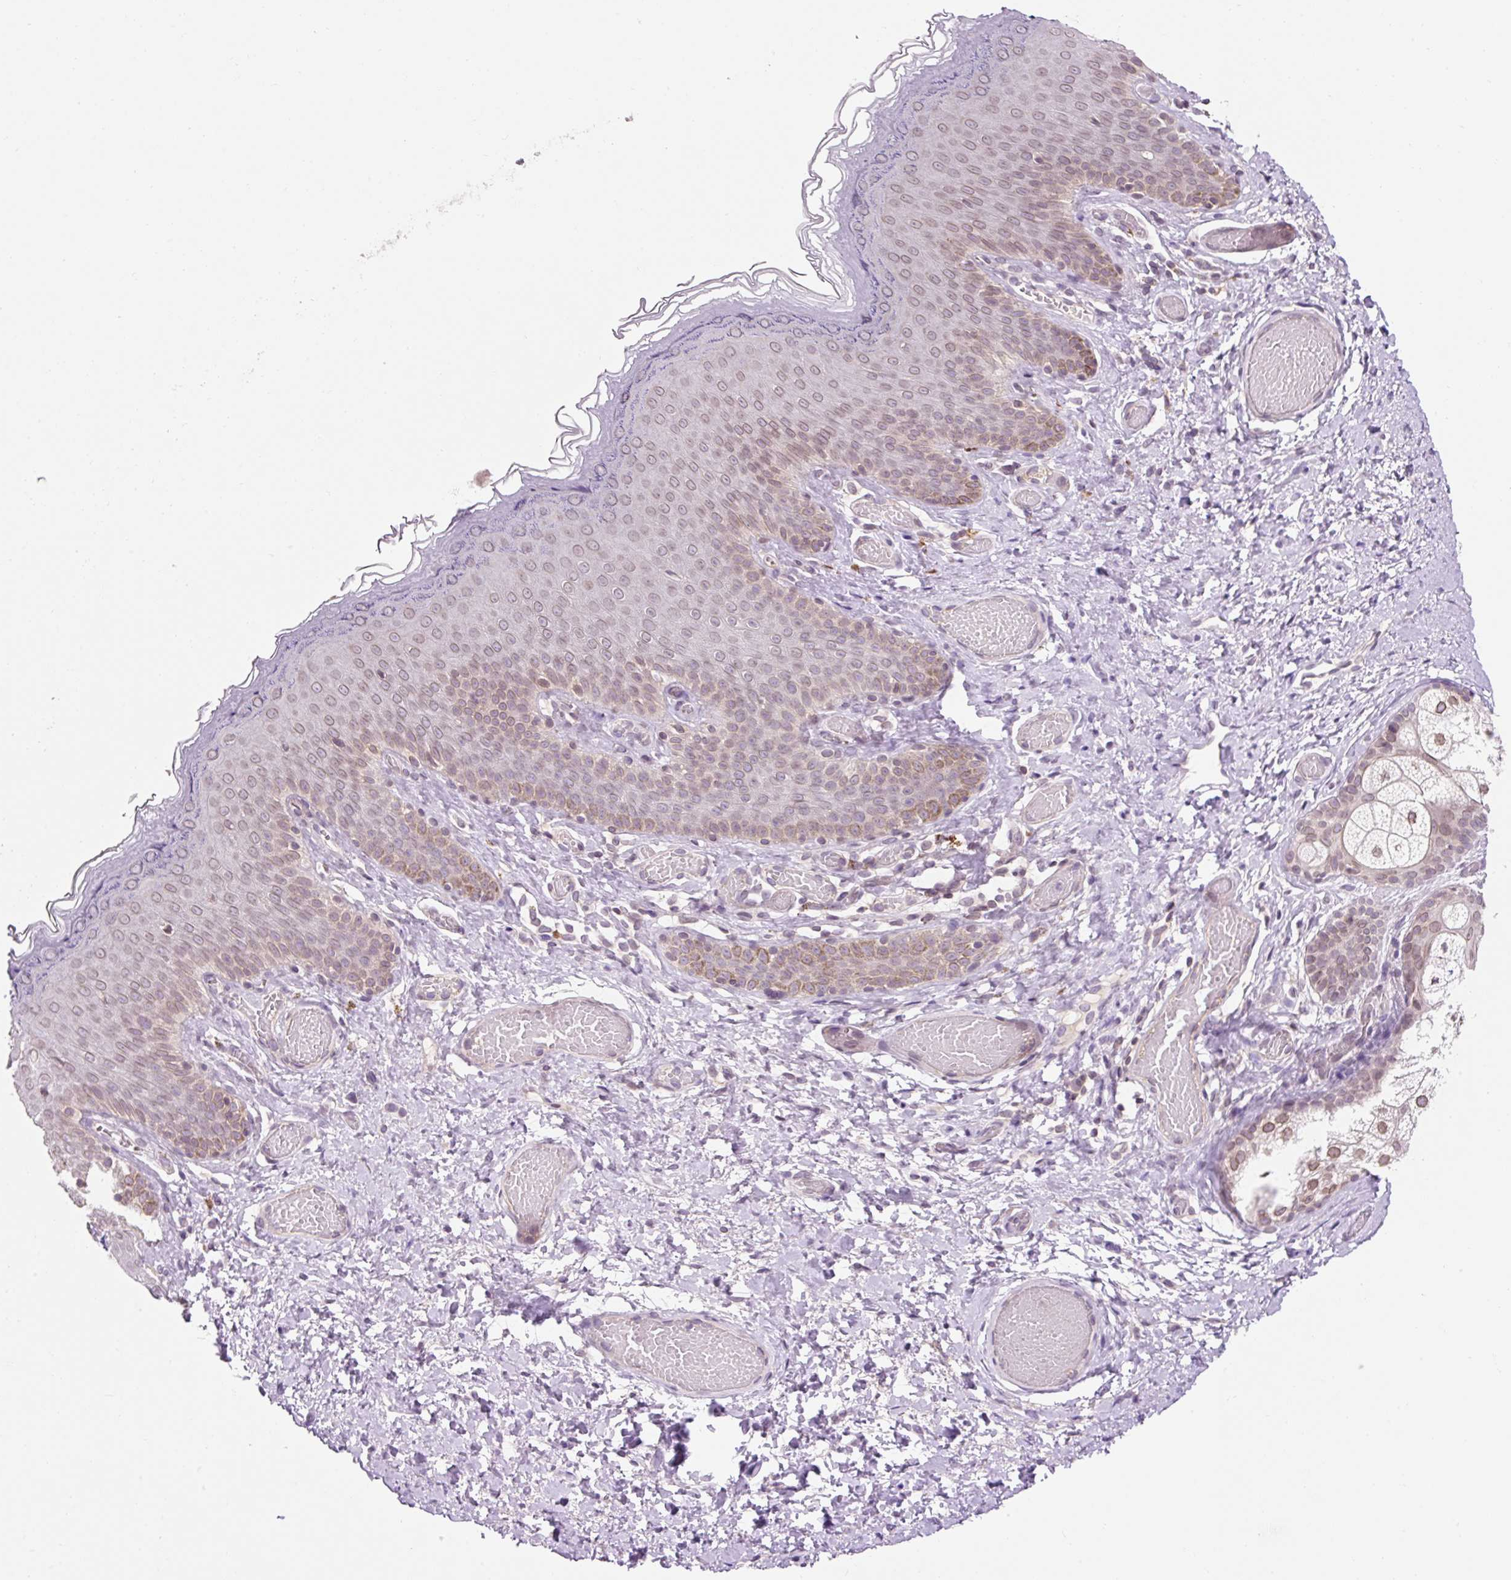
{"staining": {"intensity": "weak", "quantity": "25%-75%", "location": "cytoplasmic/membranous,nuclear"}, "tissue": "skin", "cell_type": "Epidermal cells", "image_type": "normal", "snomed": [{"axis": "morphology", "description": "Normal tissue, NOS"}, {"axis": "topography", "description": "Anal"}], "caption": "A low amount of weak cytoplasmic/membranous,nuclear staining is appreciated in approximately 25%-75% of epidermal cells in benign skin.", "gene": "ZNF610", "patient": {"sex": "female", "age": 40}}